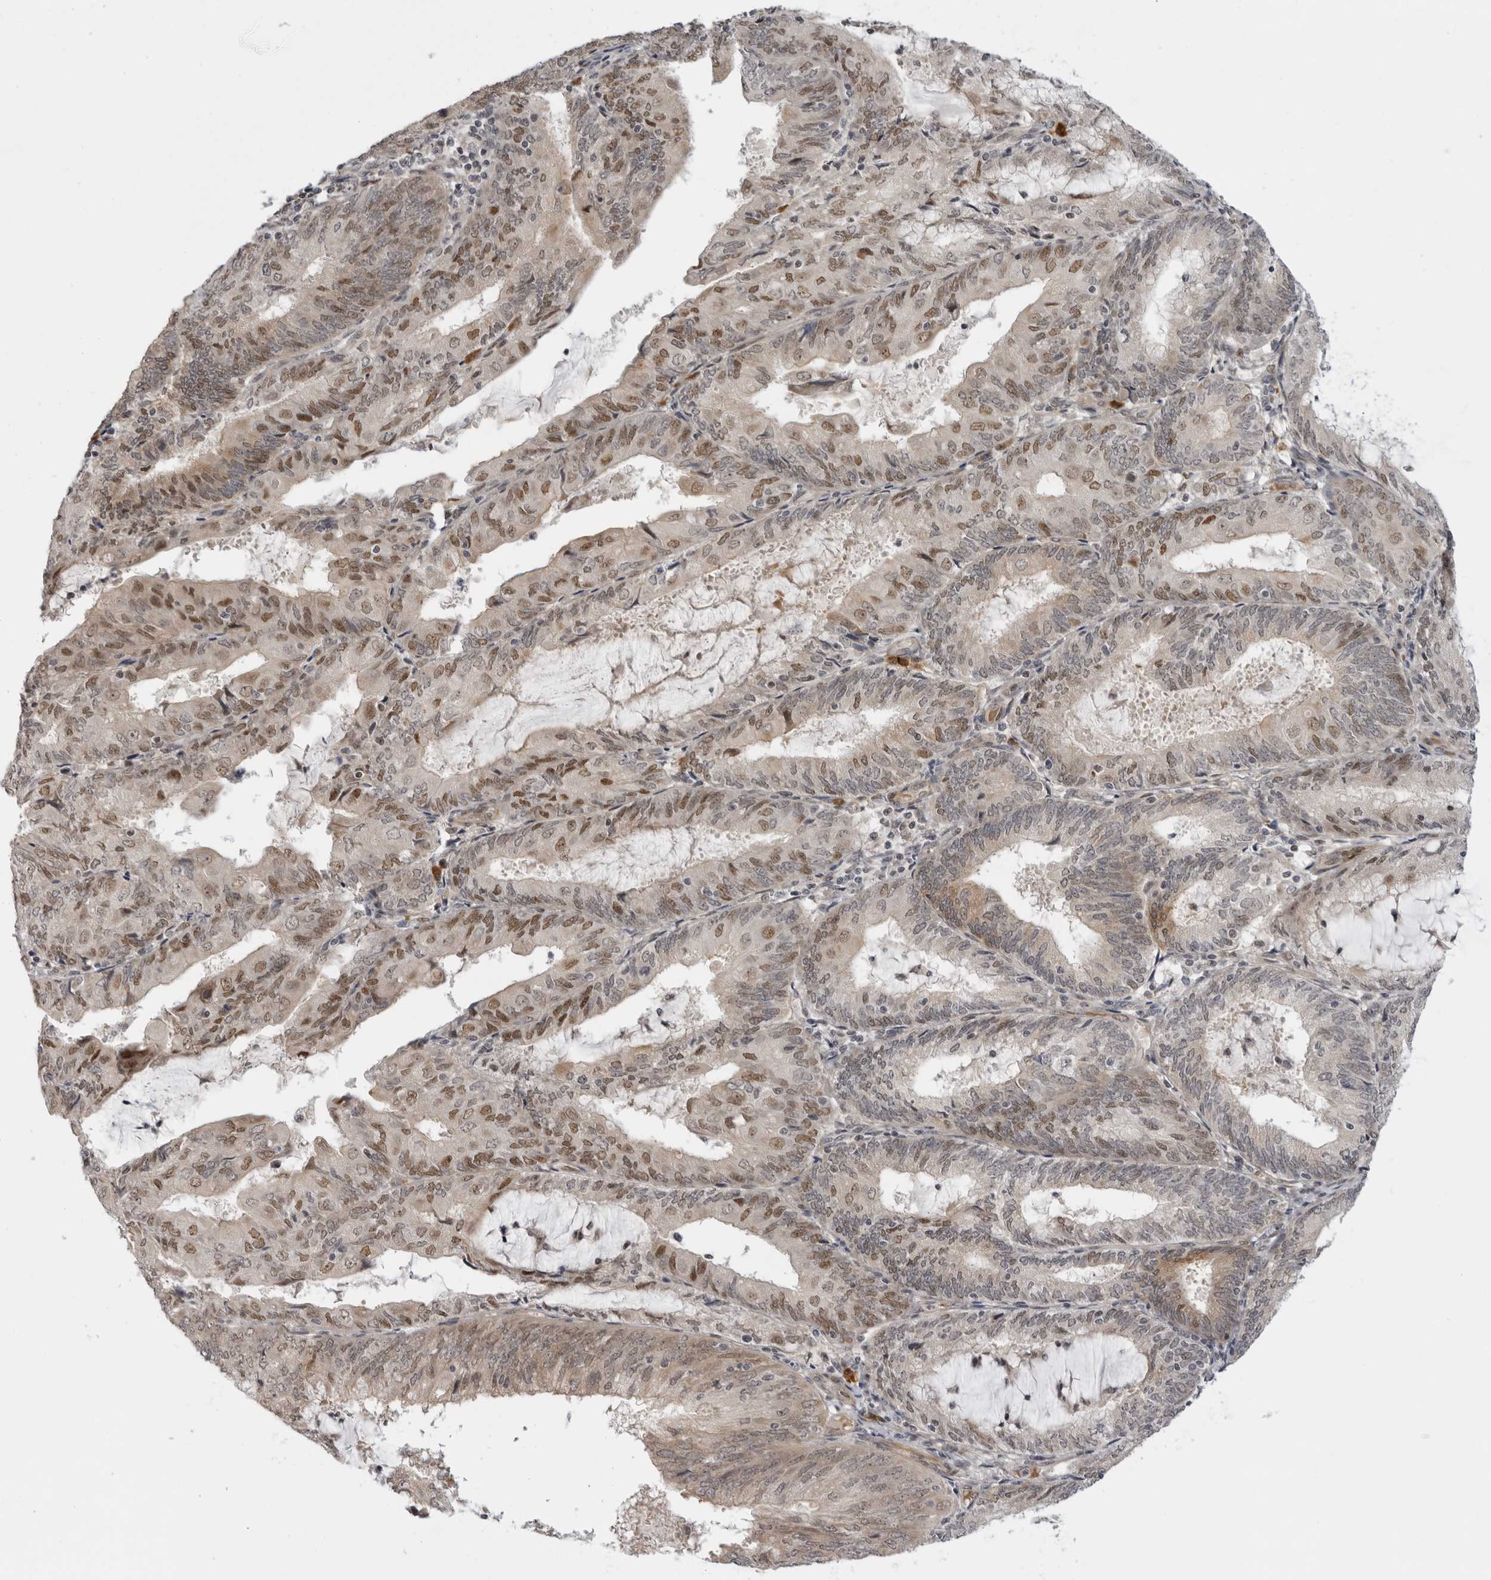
{"staining": {"intensity": "moderate", "quantity": ">75%", "location": "nuclear"}, "tissue": "endometrial cancer", "cell_type": "Tumor cells", "image_type": "cancer", "snomed": [{"axis": "morphology", "description": "Adenocarcinoma, NOS"}, {"axis": "topography", "description": "Endometrium"}], "caption": "A brown stain labels moderate nuclear staining of a protein in endometrial adenocarcinoma tumor cells. The staining was performed using DAB (3,3'-diaminobenzidine) to visualize the protein expression in brown, while the nuclei were stained in blue with hematoxylin (Magnification: 20x).", "gene": "ALPK2", "patient": {"sex": "female", "age": 81}}